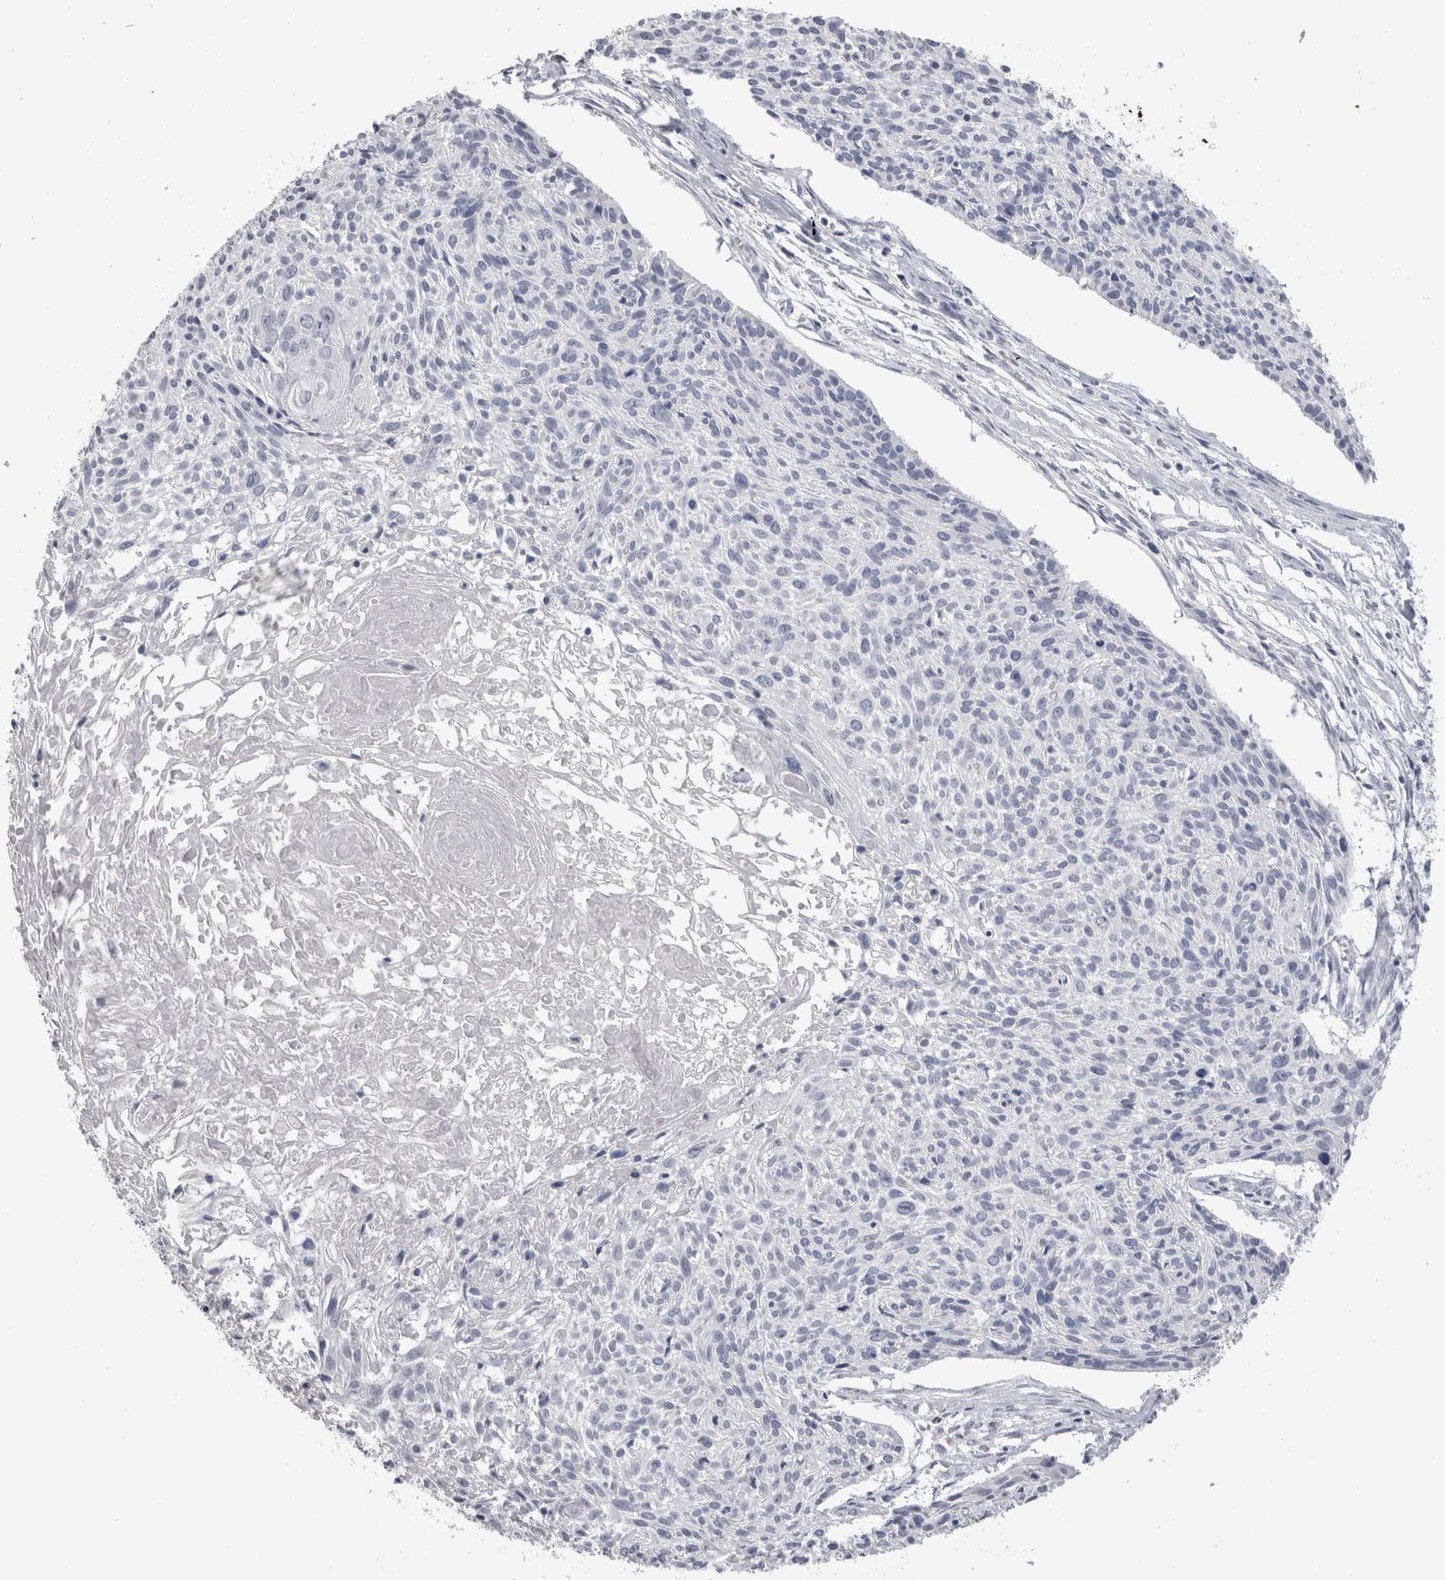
{"staining": {"intensity": "negative", "quantity": "none", "location": "none"}, "tissue": "cervical cancer", "cell_type": "Tumor cells", "image_type": "cancer", "snomed": [{"axis": "morphology", "description": "Squamous cell carcinoma, NOS"}, {"axis": "topography", "description": "Cervix"}], "caption": "Immunohistochemical staining of human cervical cancer reveals no significant staining in tumor cells. Nuclei are stained in blue.", "gene": "ADAM2", "patient": {"sex": "female", "age": 51}}